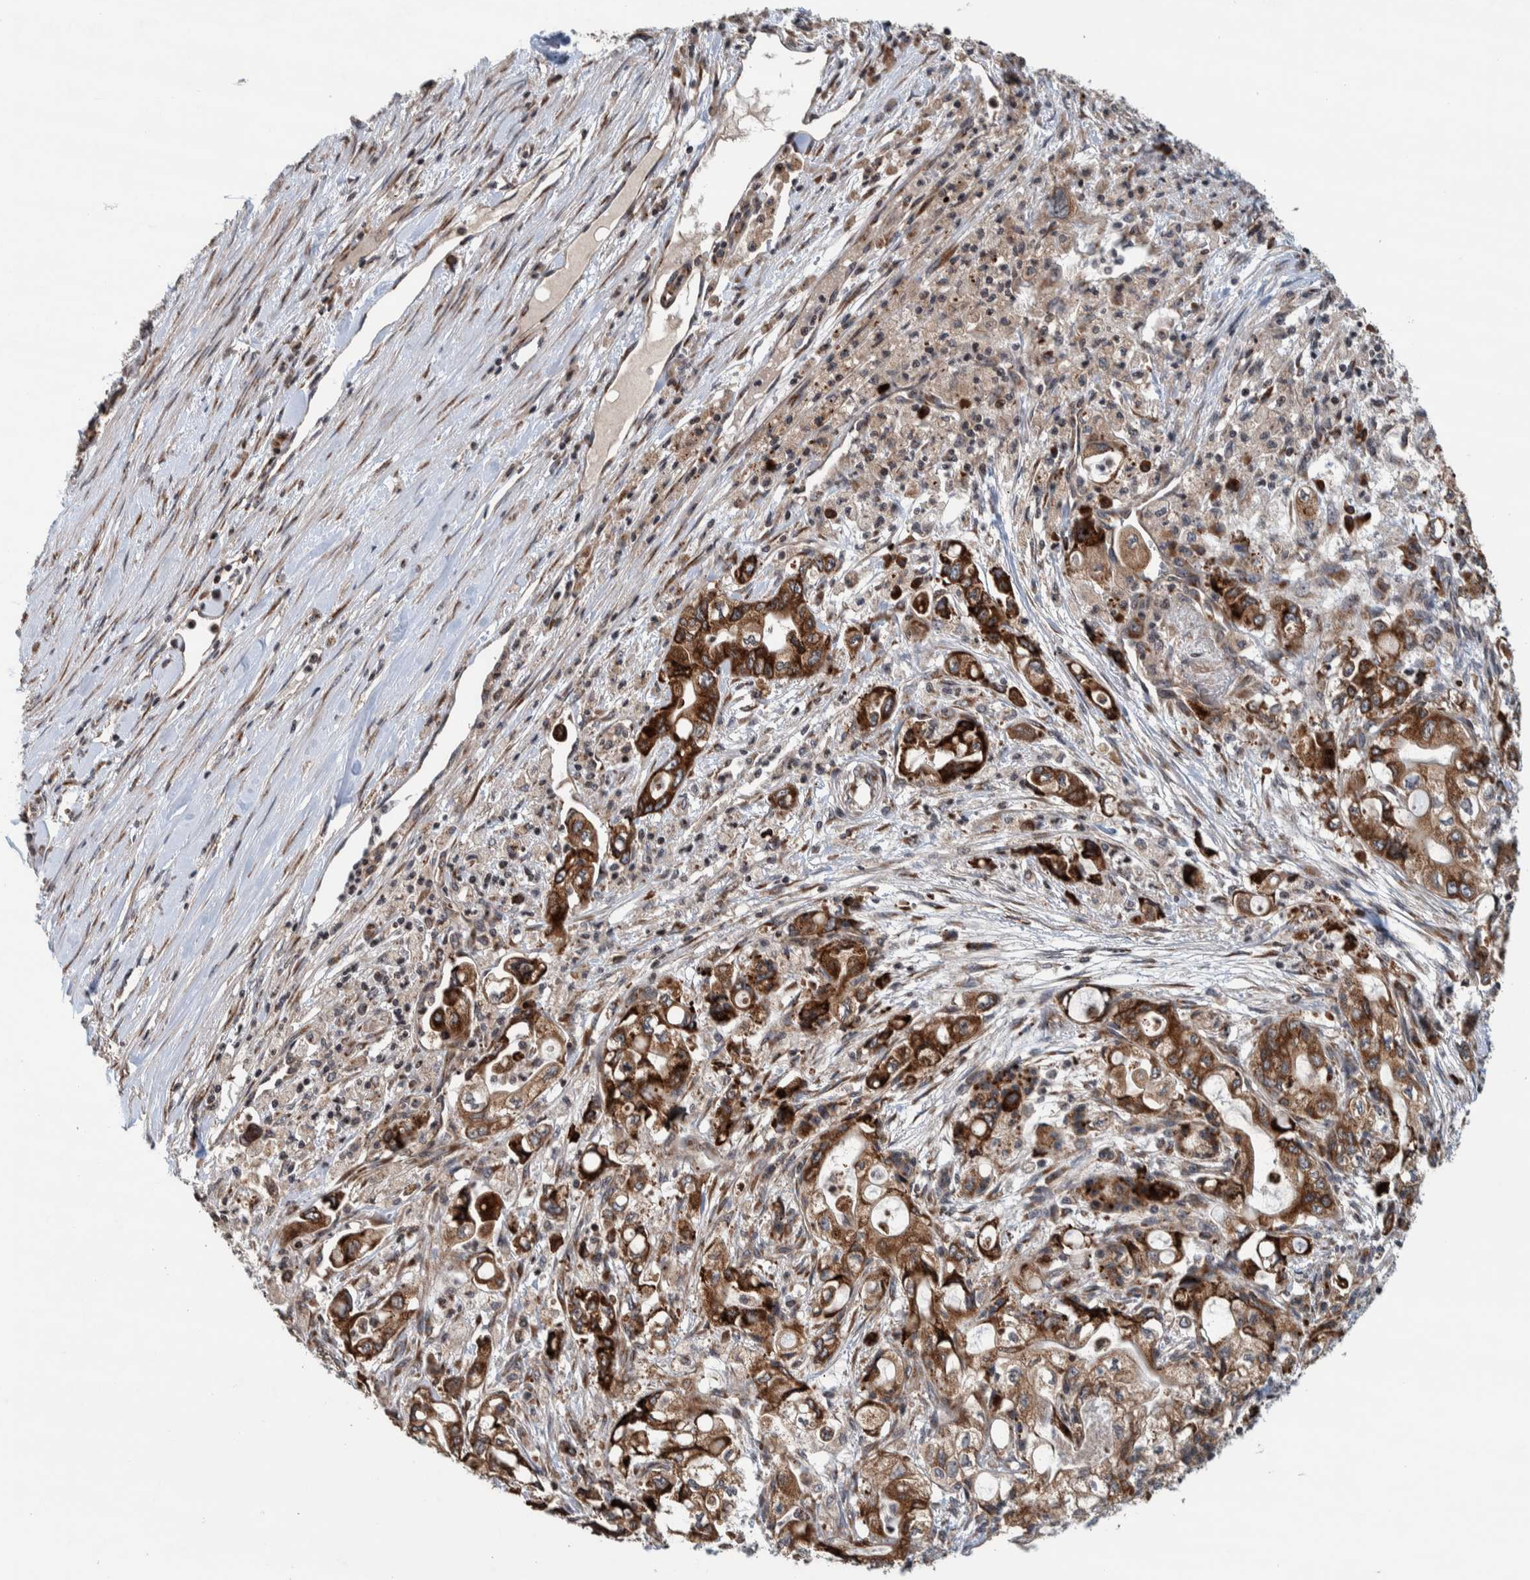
{"staining": {"intensity": "strong", "quantity": "25%-75%", "location": "cytoplasmic/membranous,nuclear"}, "tissue": "pancreatic cancer", "cell_type": "Tumor cells", "image_type": "cancer", "snomed": [{"axis": "morphology", "description": "Adenocarcinoma, NOS"}, {"axis": "topography", "description": "Pancreas"}], "caption": "A micrograph showing strong cytoplasmic/membranous and nuclear expression in approximately 25%-75% of tumor cells in pancreatic cancer (adenocarcinoma), as visualized by brown immunohistochemical staining.", "gene": "CCDC182", "patient": {"sex": "male", "age": 79}}